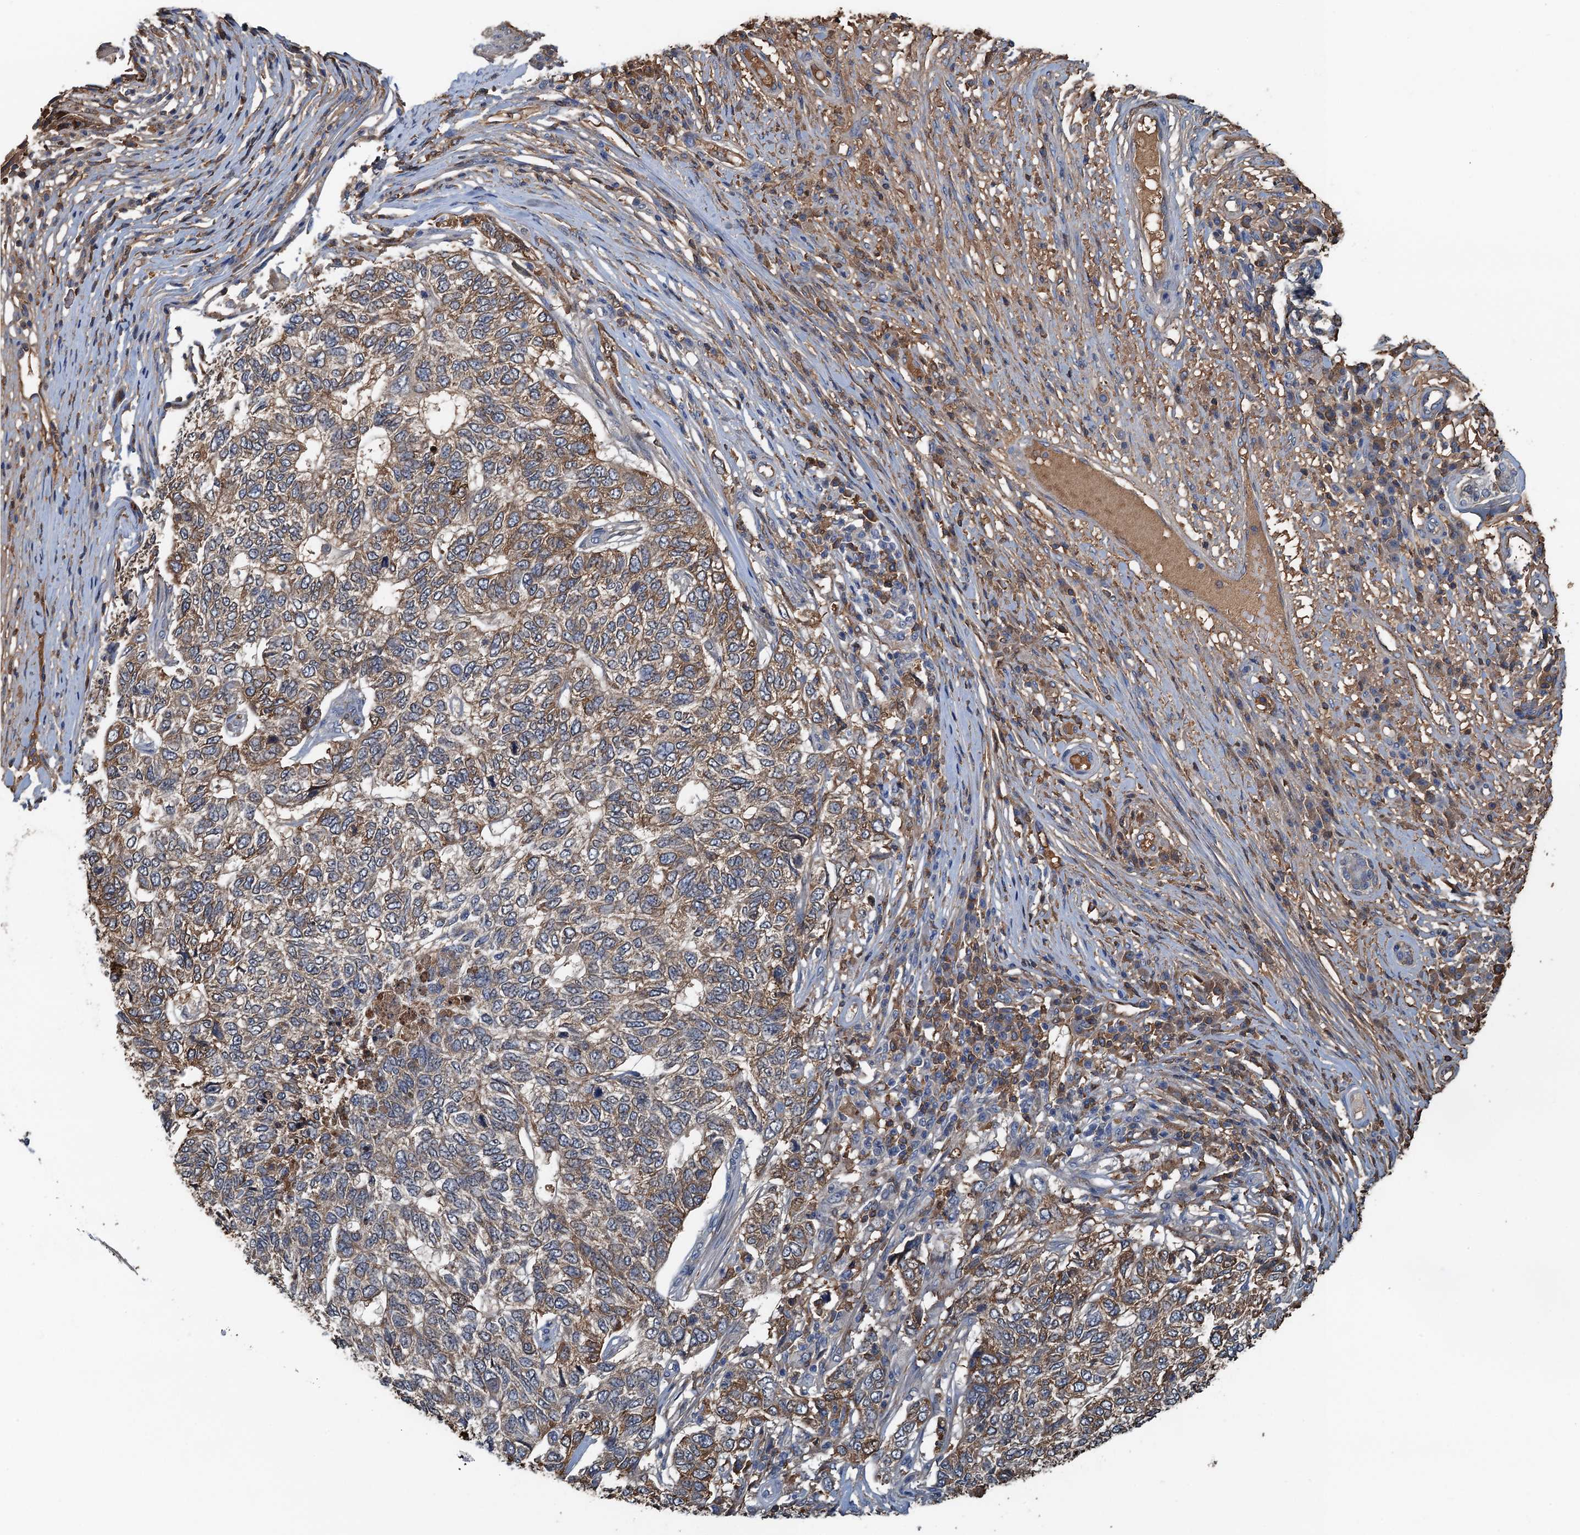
{"staining": {"intensity": "moderate", "quantity": ">75%", "location": "cytoplasmic/membranous"}, "tissue": "skin cancer", "cell_type": "Tumor cells", "image_type": "cancer", "snomed": [{"axis": "morphology", "description": "Basal cell carcinoma"}, {"axis": "topography", "description": "Skin"}], "caption": "Brown immunohistochemical staining in human basal cell carcinoma (skin) exhibits moderate cytoplasmic/membranous staining in about >75% of tumor cells.", "gene": "LSM14B", "patient": {"sex": "female", "age": 65}}